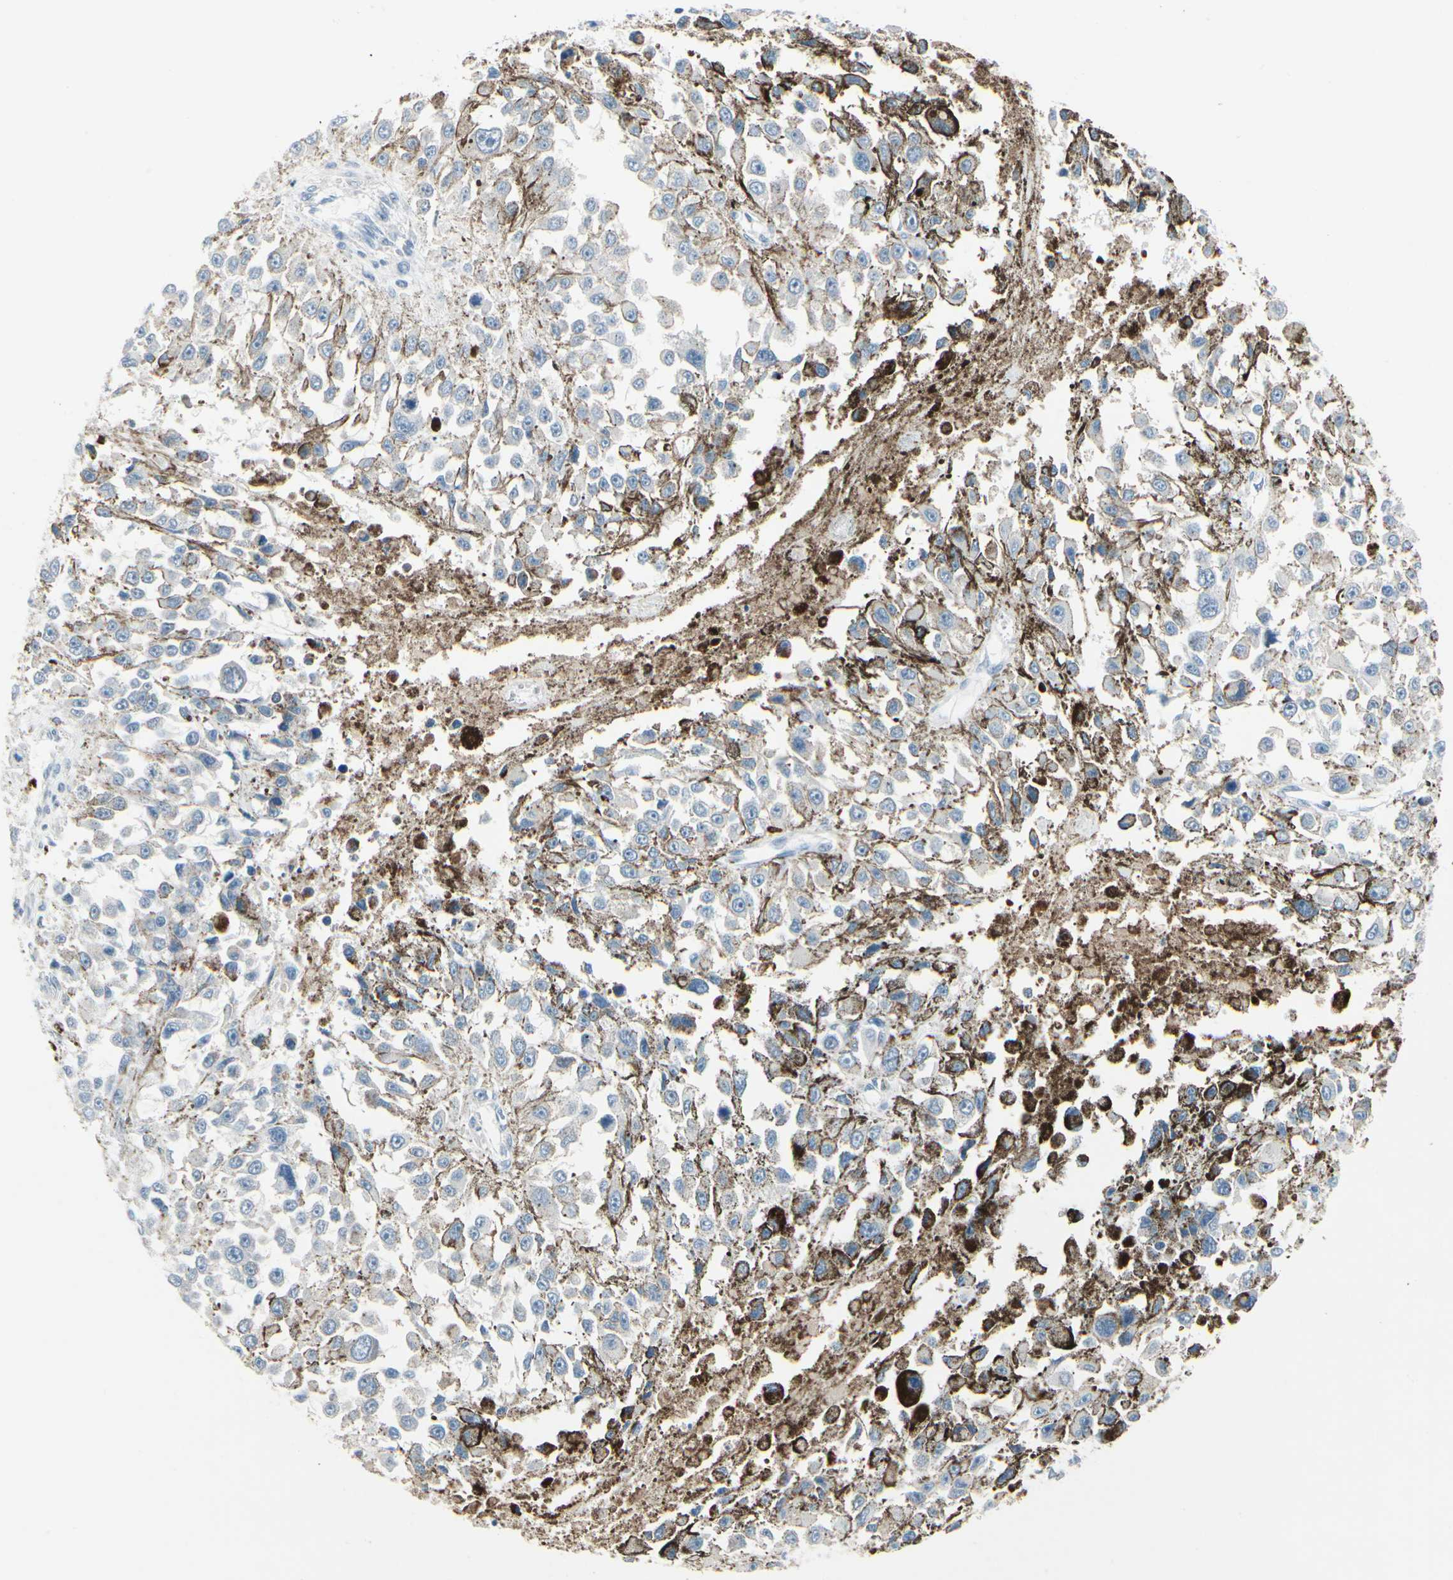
{"staining": {"intensity": "negative", "quantity": "none", "location": "none"}, "tissue": "melanoma", "cell_type": "Tumor cells", "image_type": "cancer", "snomed": [{"axis": "morphology", "description": "Malignant melanoma, Metastatic site"}, {"axis": "topography", "description": "Lymph node"}], "caption": "Immunohistochemistry (IHC) photomicrograph of neoplastic tissue: human melanoma stained with DAB exhibits no significant protein staining in tumor cells.", "gene": "PGR", "patient": {"sex": "male", "age": 59}}